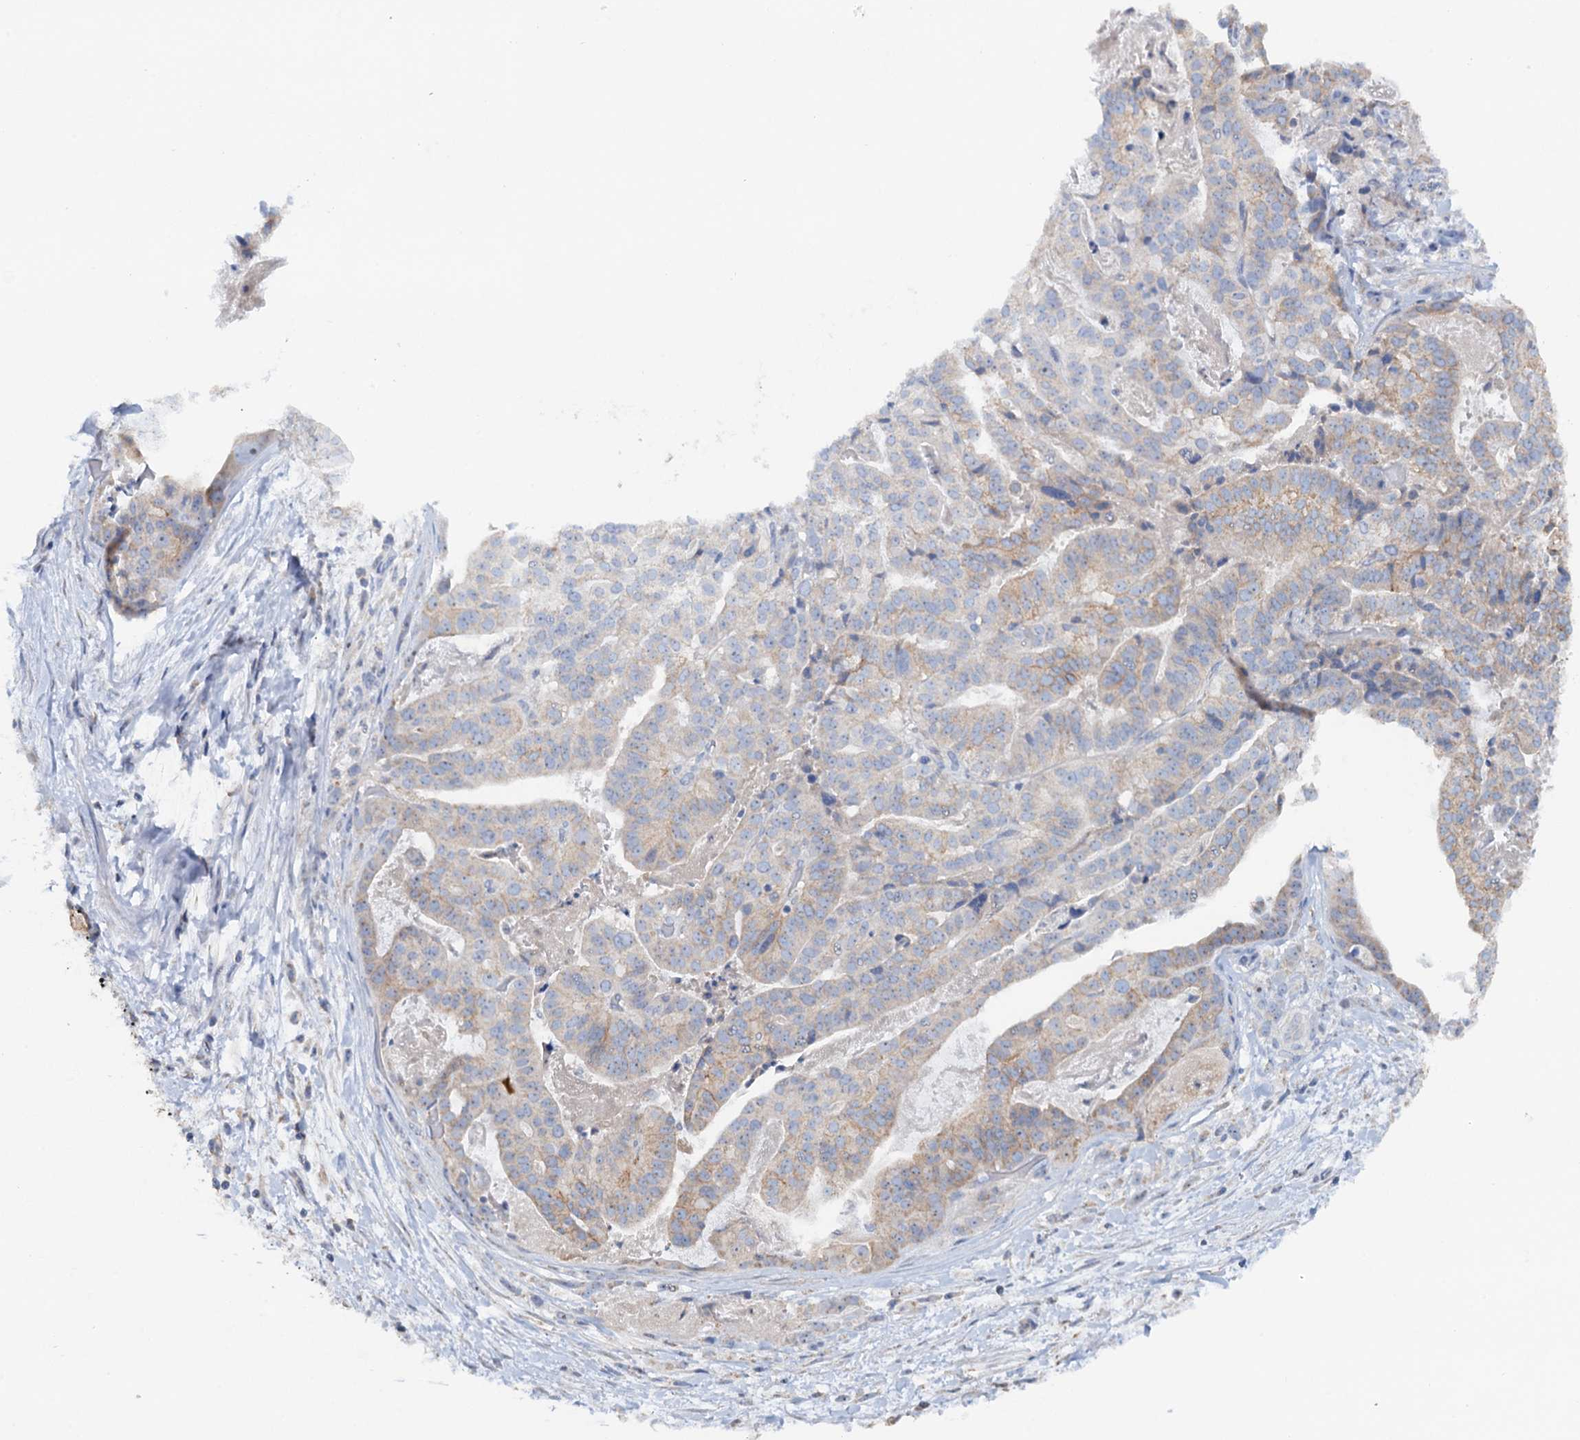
{"staining": {"intensity": "weak", "quantity": "<25%", "location": "cytoplasmic/membranous"}, "tissue": "stomach cancer", "cell_type": "Tumor cells", "image_type": "cancer", "snomed": [{"axis": "morphology", "description": "Adenocarcinoma, NOS"}, {"axis": "topography", "description": "Stomach"}], "caption": "An image of human stomach adenocarcinoma is negative for staining in tumor cells. (Brightfield microscopy of DAB (3,3'-diaminobenzidine) immunohistochemistry (IHC) at high magnification).", "gene": "PLLP", "patient": {"sex": "male", "age": 48}}